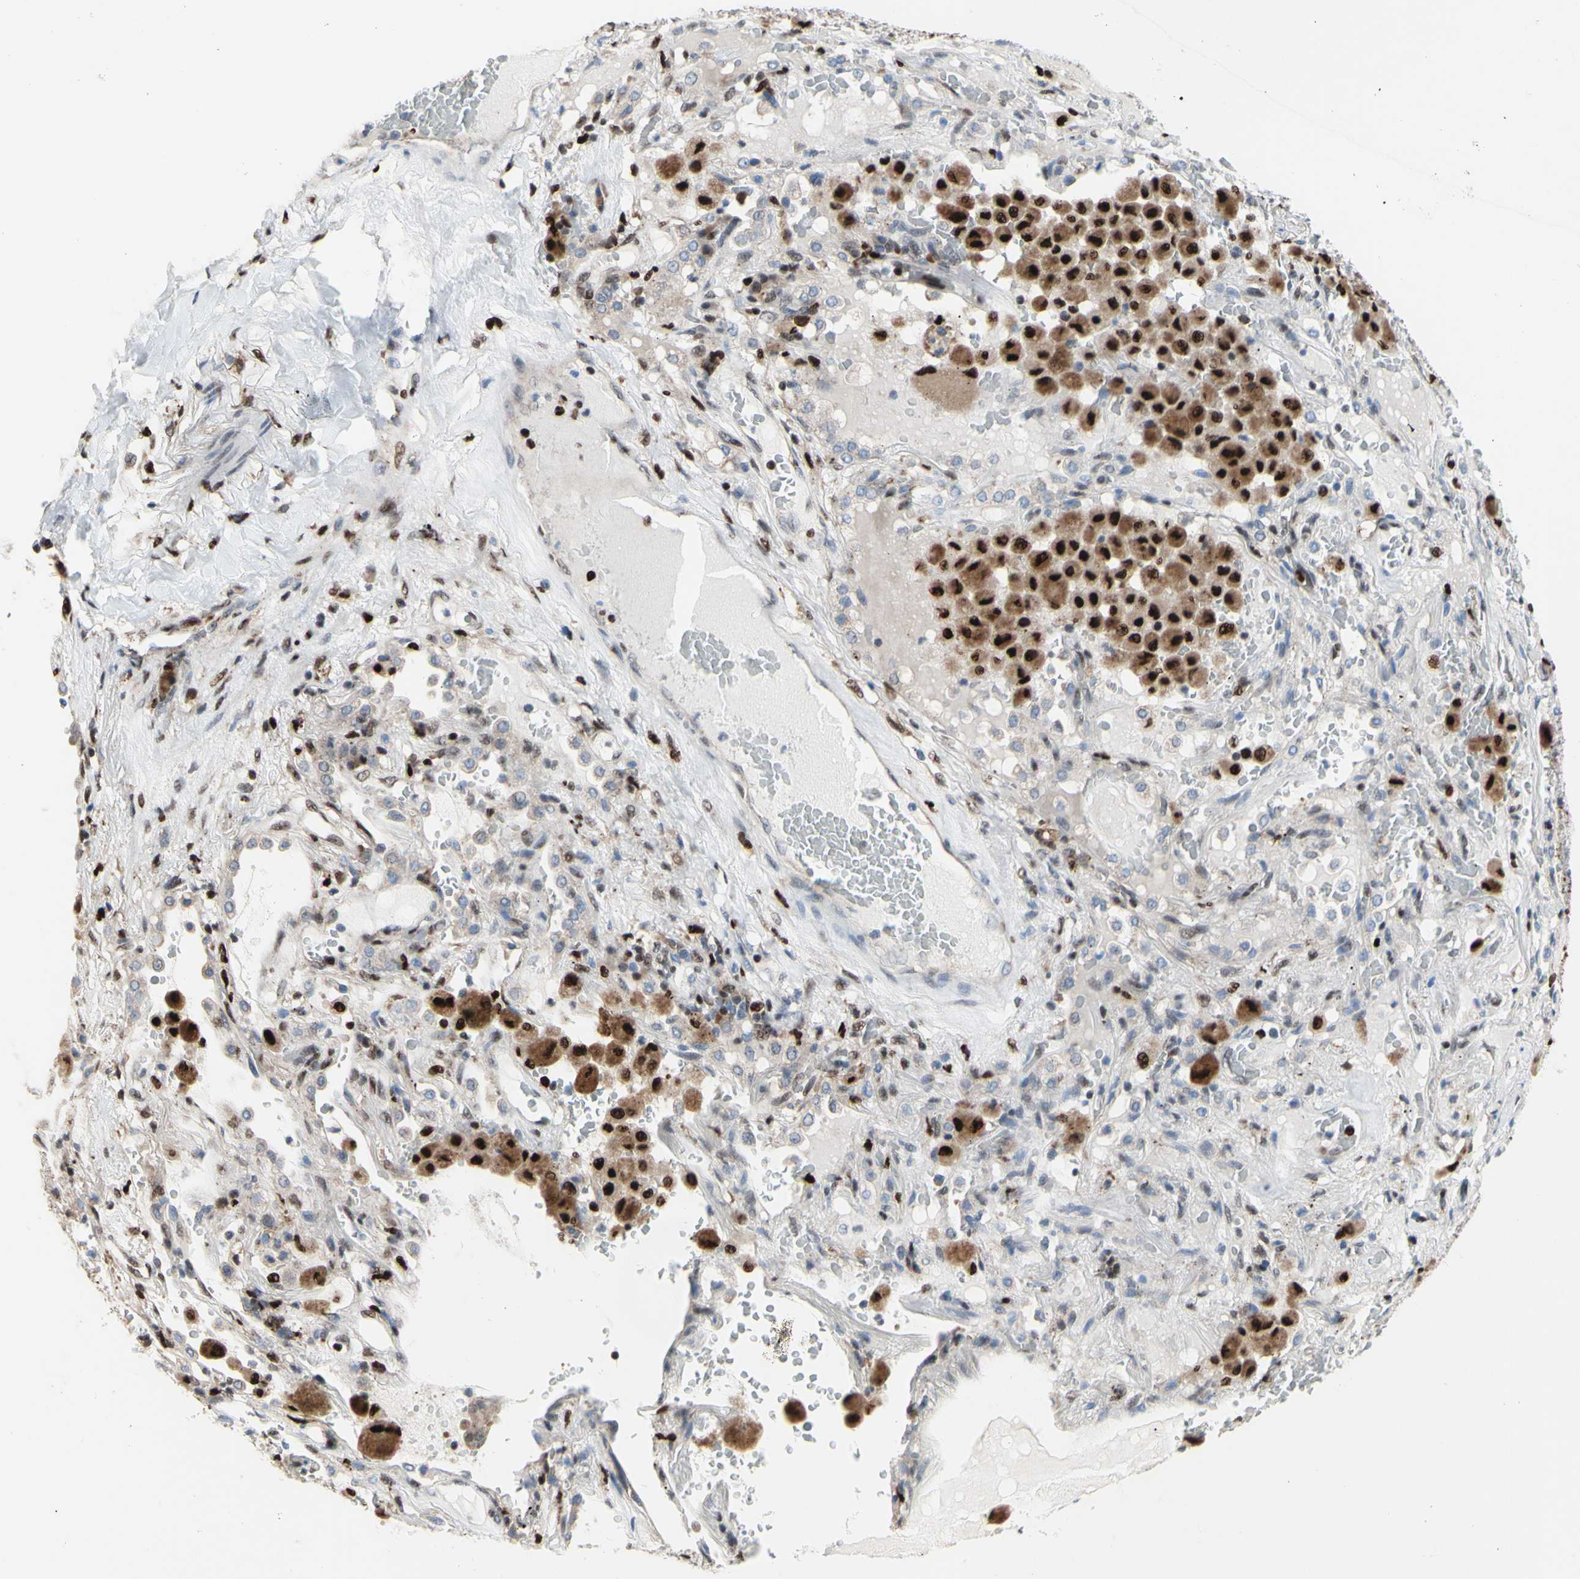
{"staining": {"intensity": "weak", "quantity": "25%-75%", "location": "cytoplasmic/membranous"}, "tissue": "lung cancer", "cell_type": "Tumor cells", "image_type": "cancer", "snomed": [{"axis": "morphology", "description": "Squamous cell carcinoma, NOS"}, {"axis": "topography", "description": "Lung"}], "caption": "Brown immunohistochemical staining in lung squamous cell carcinoma demonstrates weak cytoplasmic/membranous positivity in about 25%-75% of tumor cells.", "gene": "EED", "patient": {"sex": "male", "age": 57}}